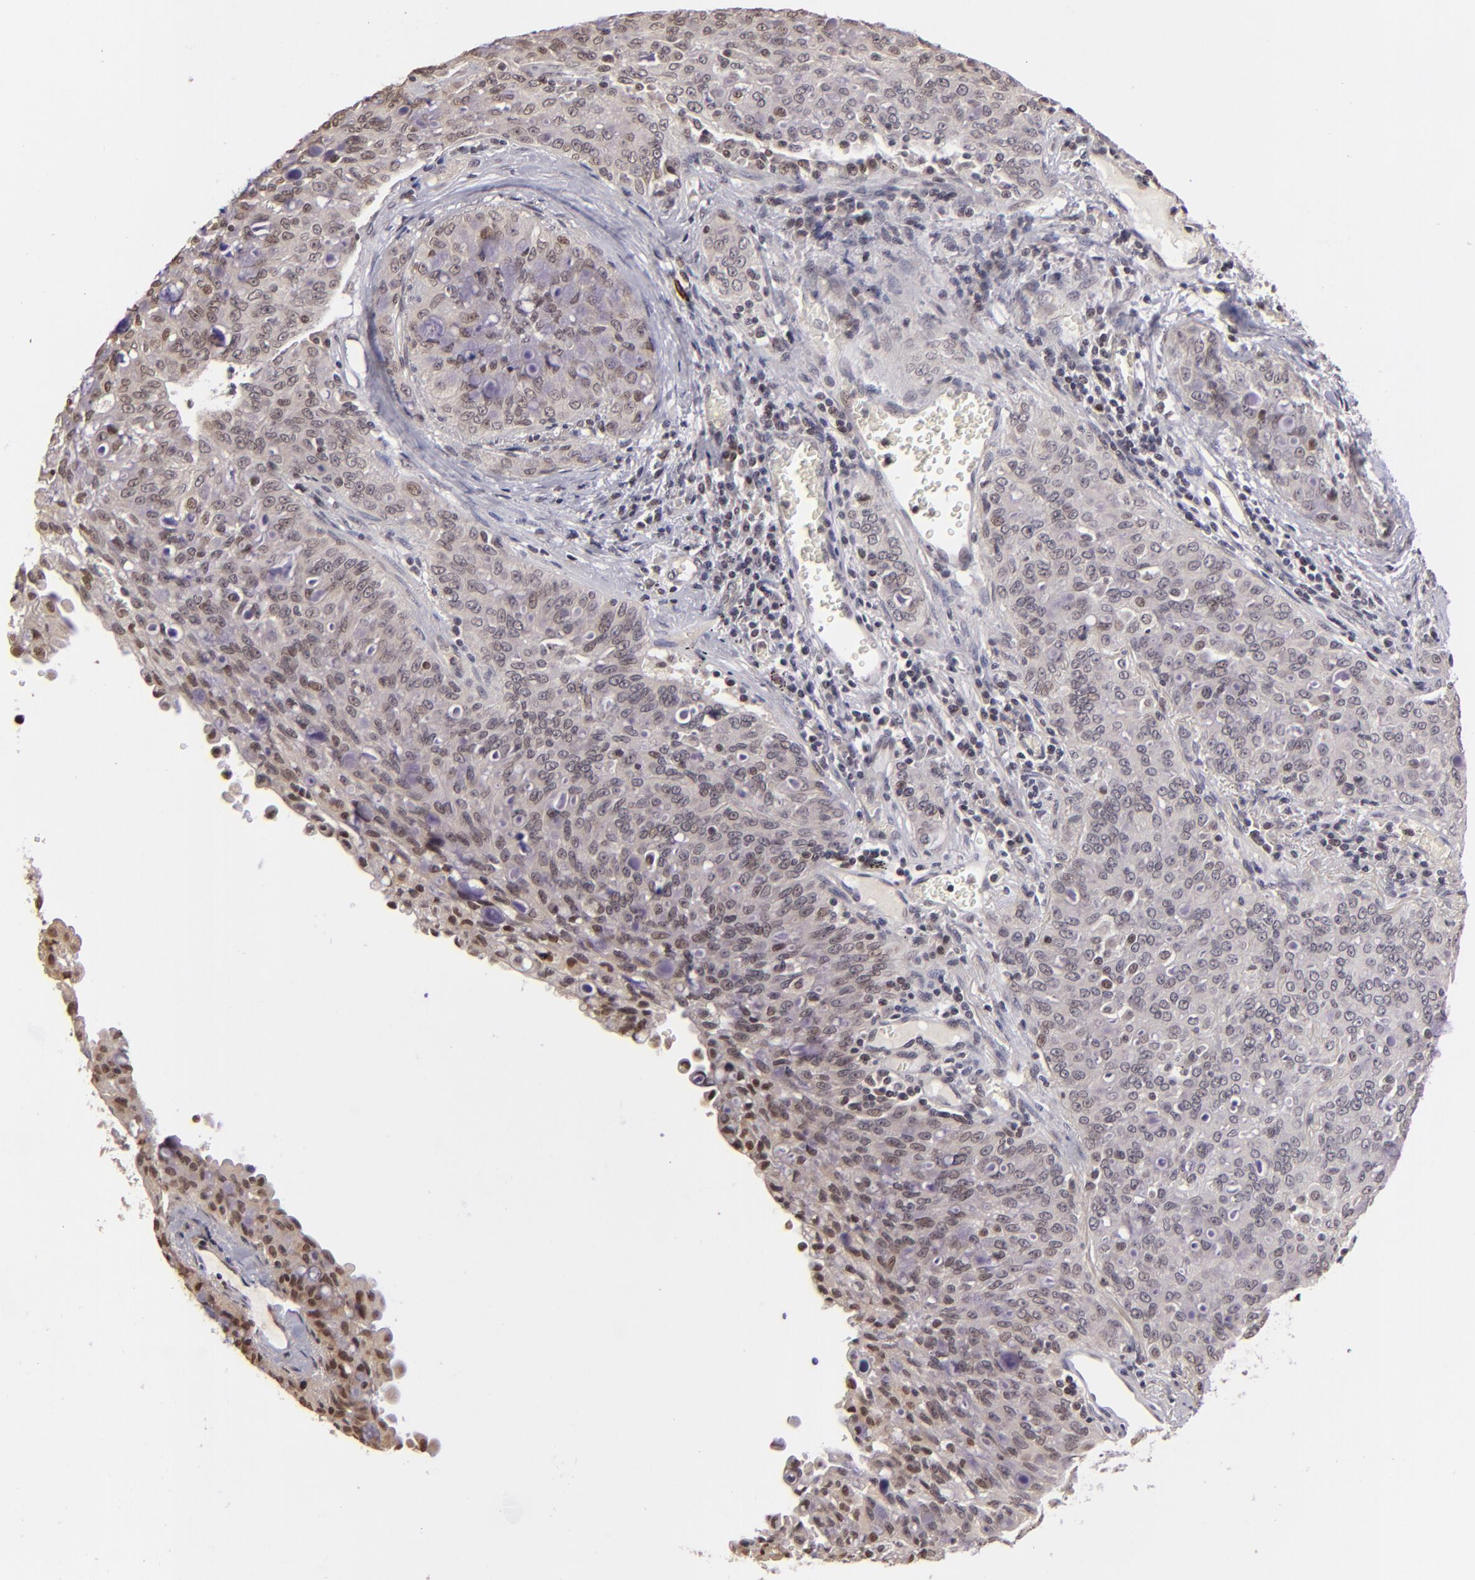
{"staining": {"intensity": "weak", "quantity": "<25%", "location": "nuclear"}, "tissue": "lung cancer", "cell_type": "Tumor cells", "image_type": "cancer", "snomed": [{"axis": "morphology", "description": "Adenocarcinoma, NOS"}, {"axis": "topography", "description": "Lung"}], "caption": "Tumor cells show no significant protein staining in lung cancer.", "gene": "RARB", "patient": {"sex": "female", "age": 44}}